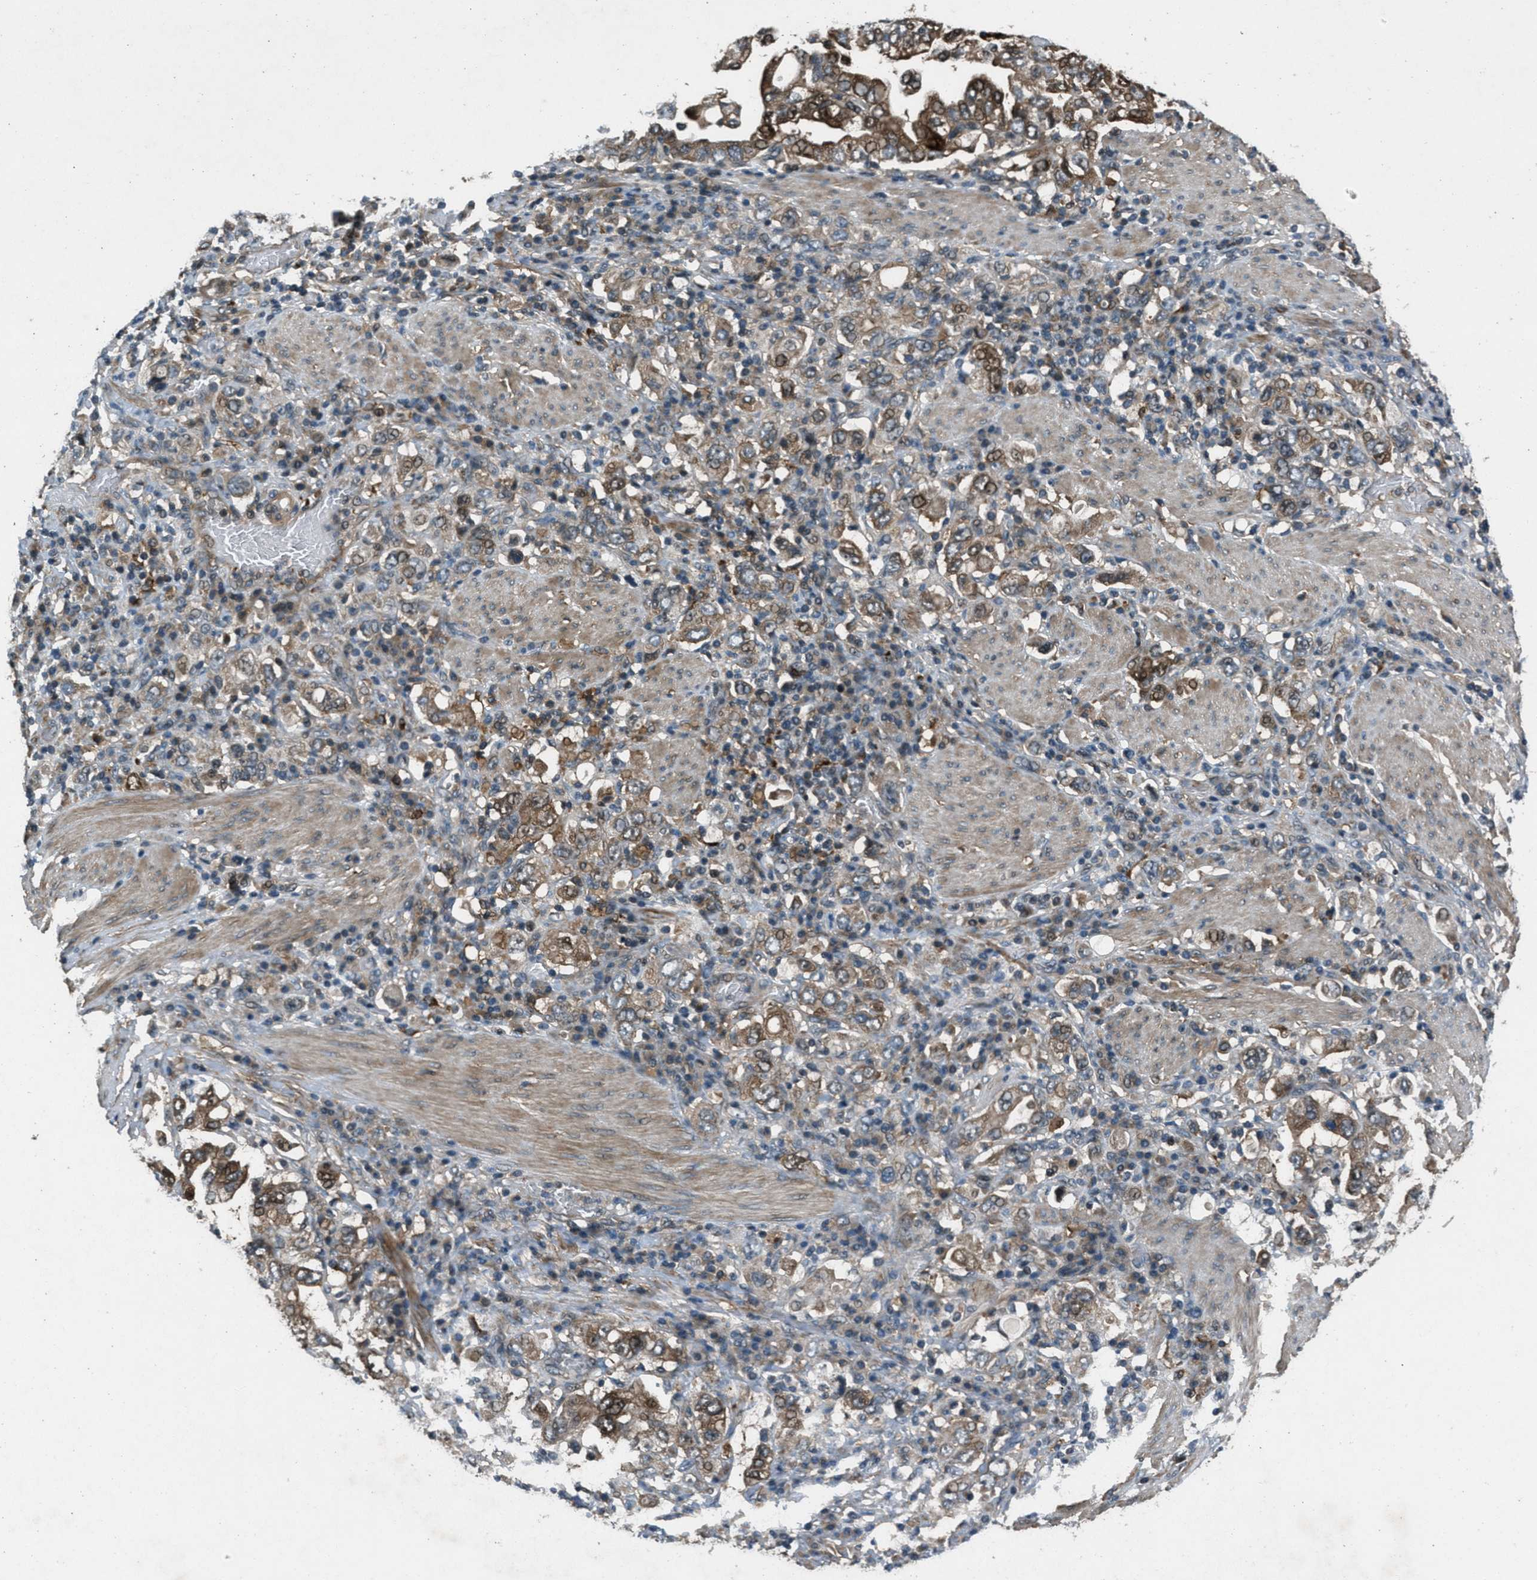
{"staining": {"intensity": "moderate", "quantity": ">75%", "location": "cytoplasmic/membranous"}, "tissue": "stomach cancer", "cell_type": "Tumor cells", "image_type": "cancer", "snomed": [{"axis": "morphology", "description": "Adenocarcinoma, NOS"}, {"axis": "topography", "description": "Stomach, upper"}], "caption": "Protein expression analysis of human stomach adenocarcinoma reveals moderate cytoplasmic/membranous staining in approximately >75% of tumor cells. The staining is performed using DAB brown chromogen to label protein expression. The nuclei are counter-stained blue using hematoxylin.", "gene": "EPSTI1", "patient": {"sex": "male", "age": 62}}